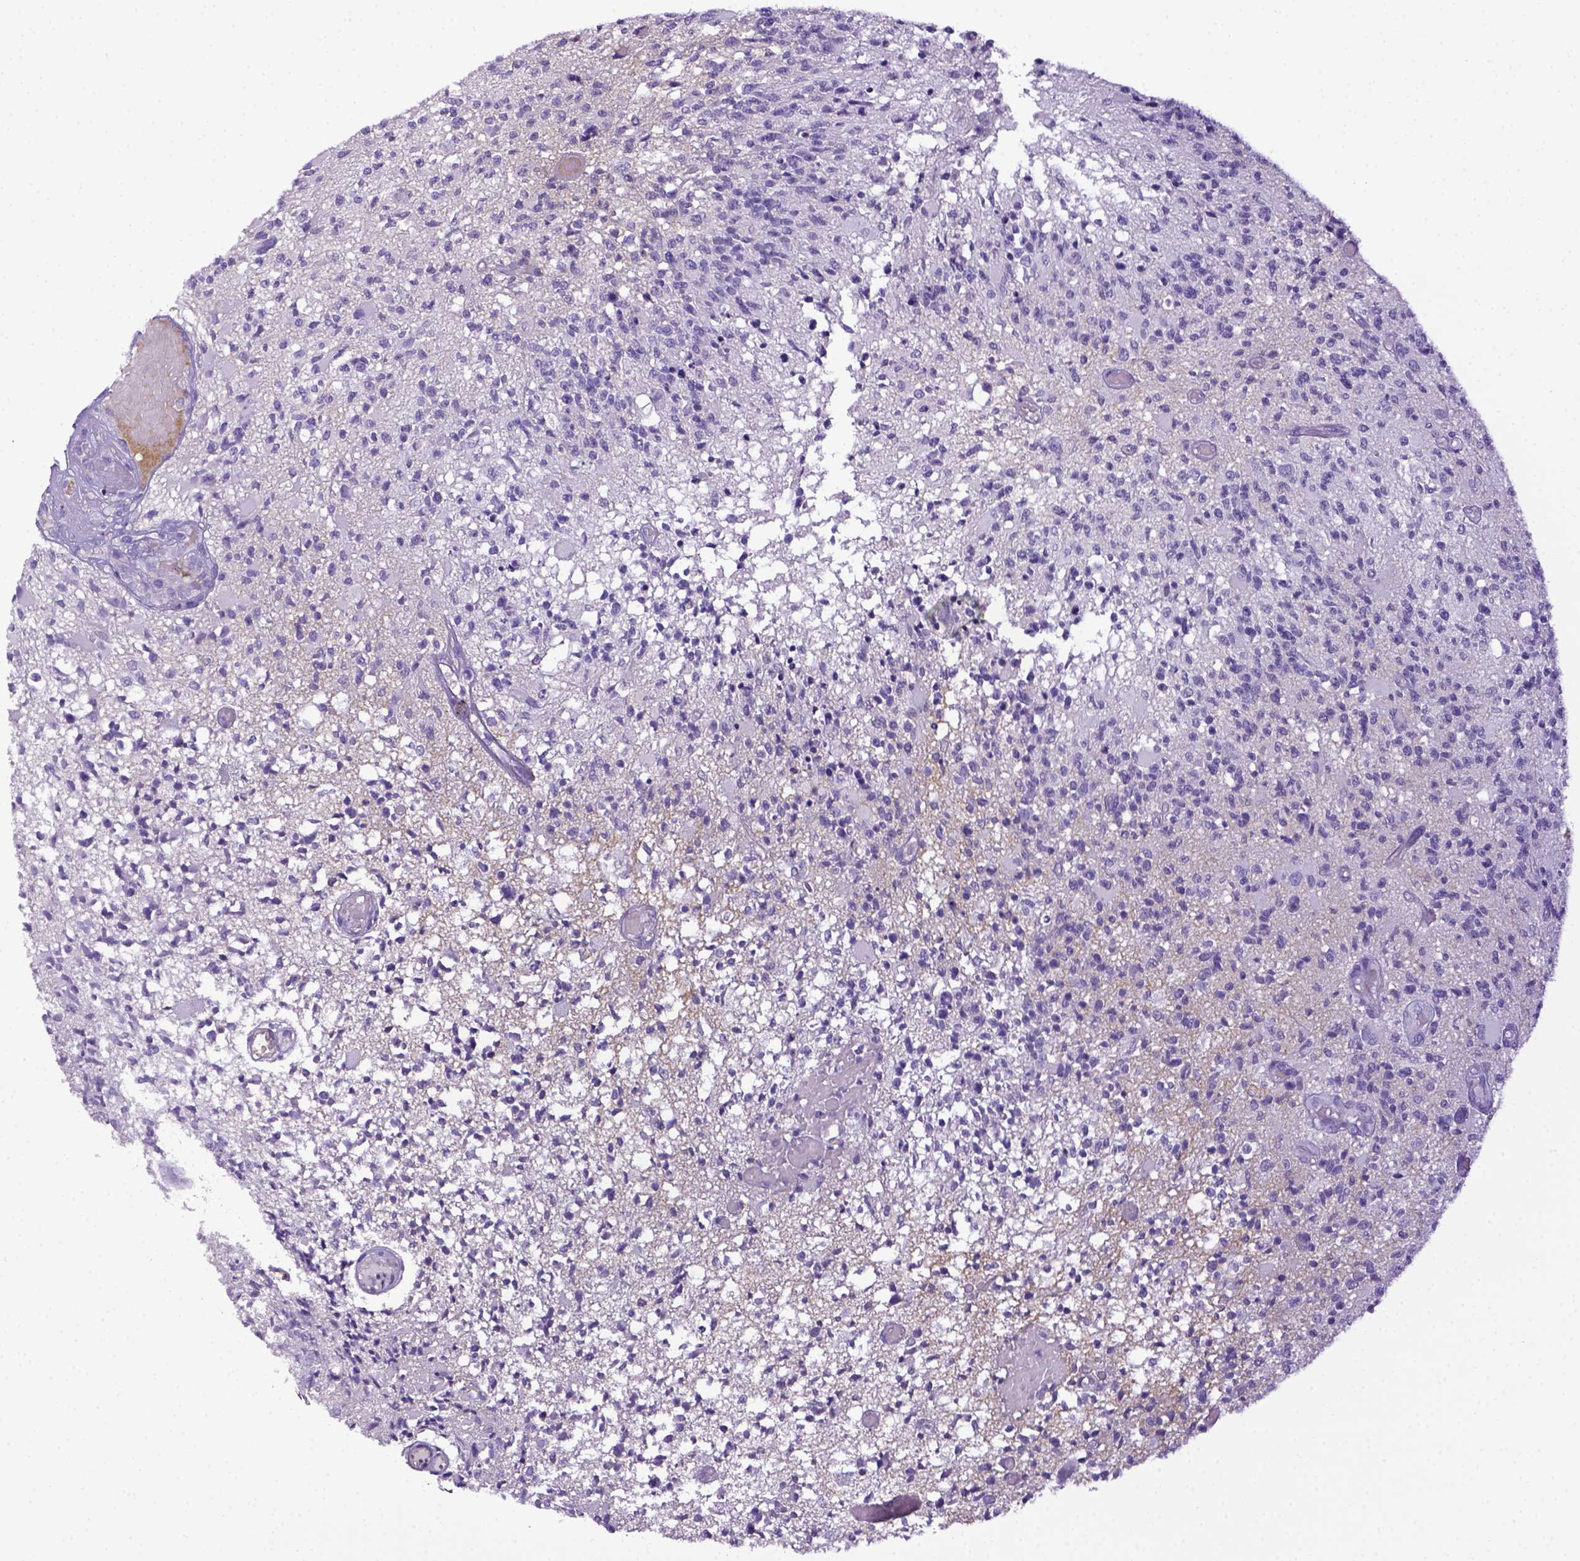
{"staining": {"intensity": "negative", "quantity": "none", "location": "none"}, "tissue": "glioma", "cell_type": "Tumor cells", "image_type": "cancer", "snomed": [{"axis": "morphology", "description": "Glioma, malignant, High grade"}, {"axis": "topography", "description": "Brain"}], "caption": "Immunohistochemistry micrograph of neoplastic tissue: human malignant glioma (high-grade) stained with DAB (3,3'-diaminobenzidine) shows no significant protein expression in tumor cells.", "gene": "ITIH4", "patient": {"sex": "female", "age": 63}}